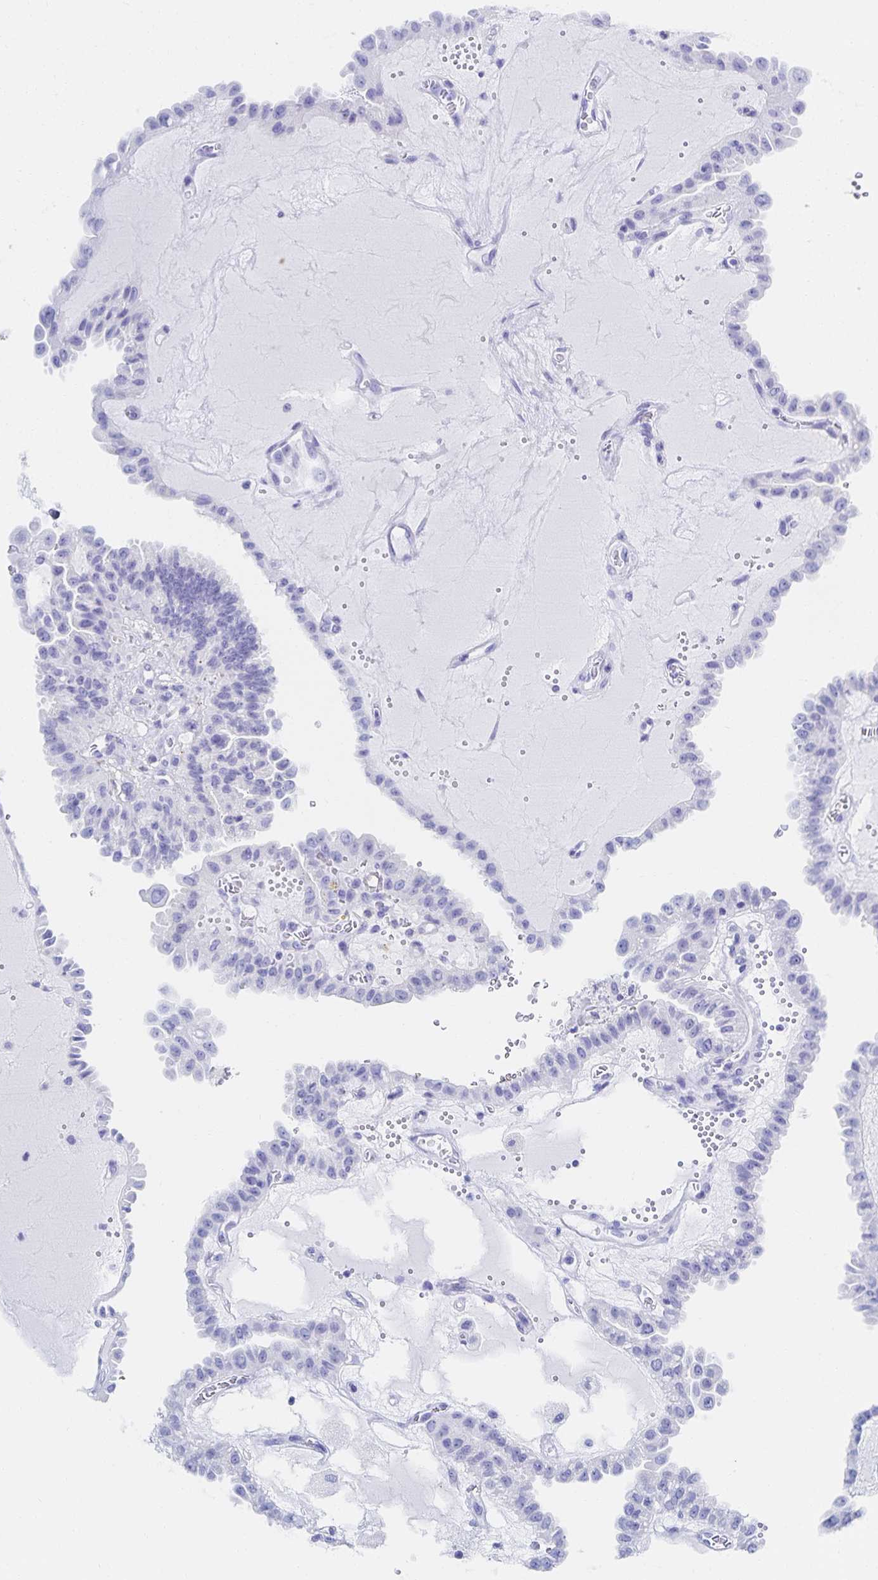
{"staining": {"intensity": "negative", "quantity": "none", "location": "none"}, "tissue": "thyroid cancer", "cell_type": "Tumor cells", "image_type": "cancer", "snomed": [{"axis": "morphology", "description": "Papillary adenocarcinoma, NOS"}, {"axis": "topography", "description": "Thyroid gland"}], "caption": "Photomicrograph shows no protein staining in tumor cells of papillary adenocarcinoma (thyroid) tissue. (Brightfield microscopy of DAB immunohistochemistry at high magnification).", "gene": "SNTN", "patient": {"sex": "male", "age": 87}}